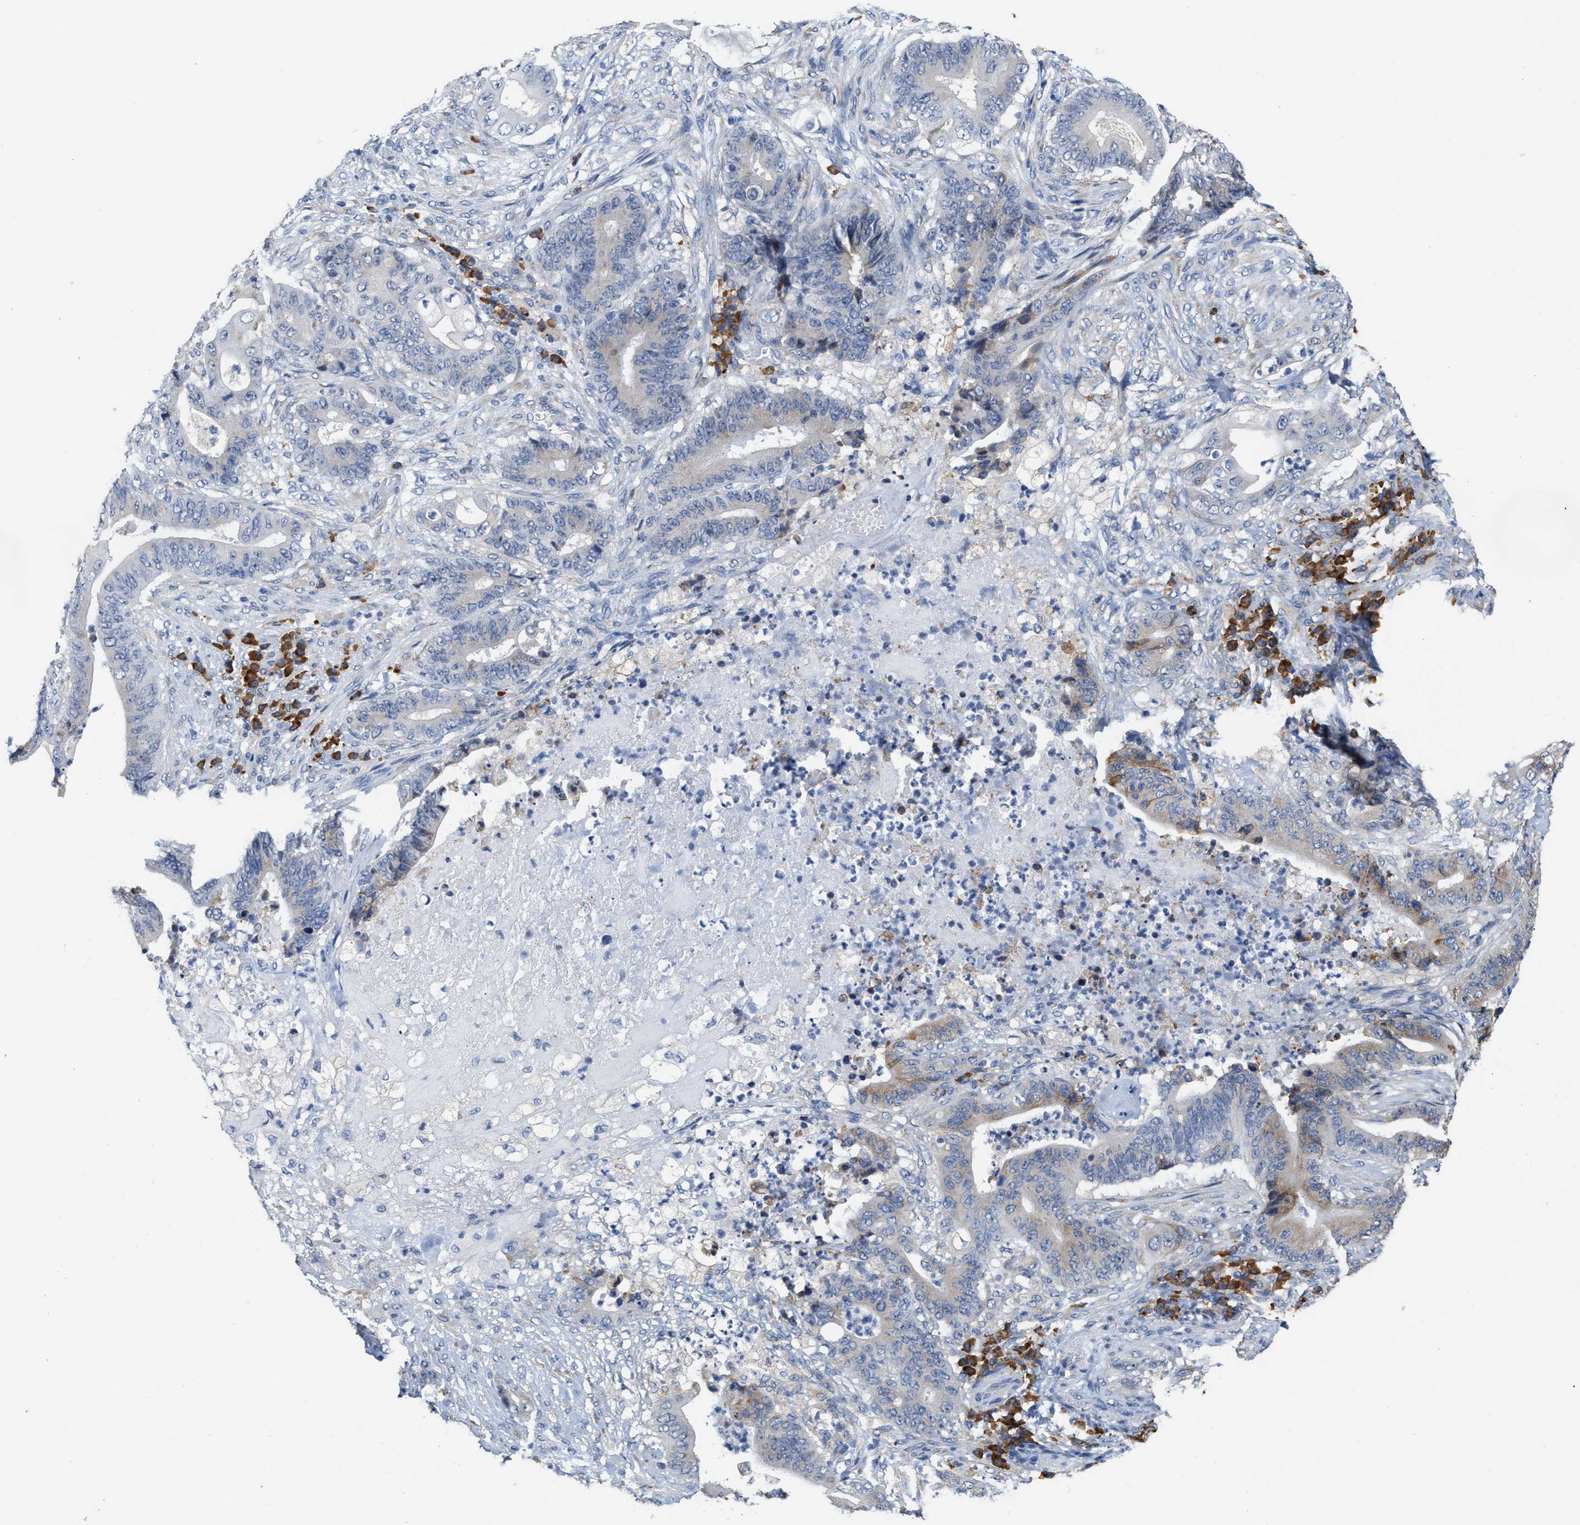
{"staining": {"intensity": "moderate", "quantity": "25%-75%", "location": "cytoplasmic/membranous"}, "tissue": "stomach cancer", "cell_type": "Tumor cells", "image_type": "cancer", "snomed": [{"axis": "morphology", "description": "Adenocarcinoma, NOS"}, {"axis": "topography", "description": "Stomach"}], "caption": "IHC of human adenocarcinoma (stomach) shows medium levels of moderate cytoplasmic/membranous staining in approximately 25%-75% of tumor cells.", "gene": "RYR2", "patient": {"sex": "female", "age": 73}}